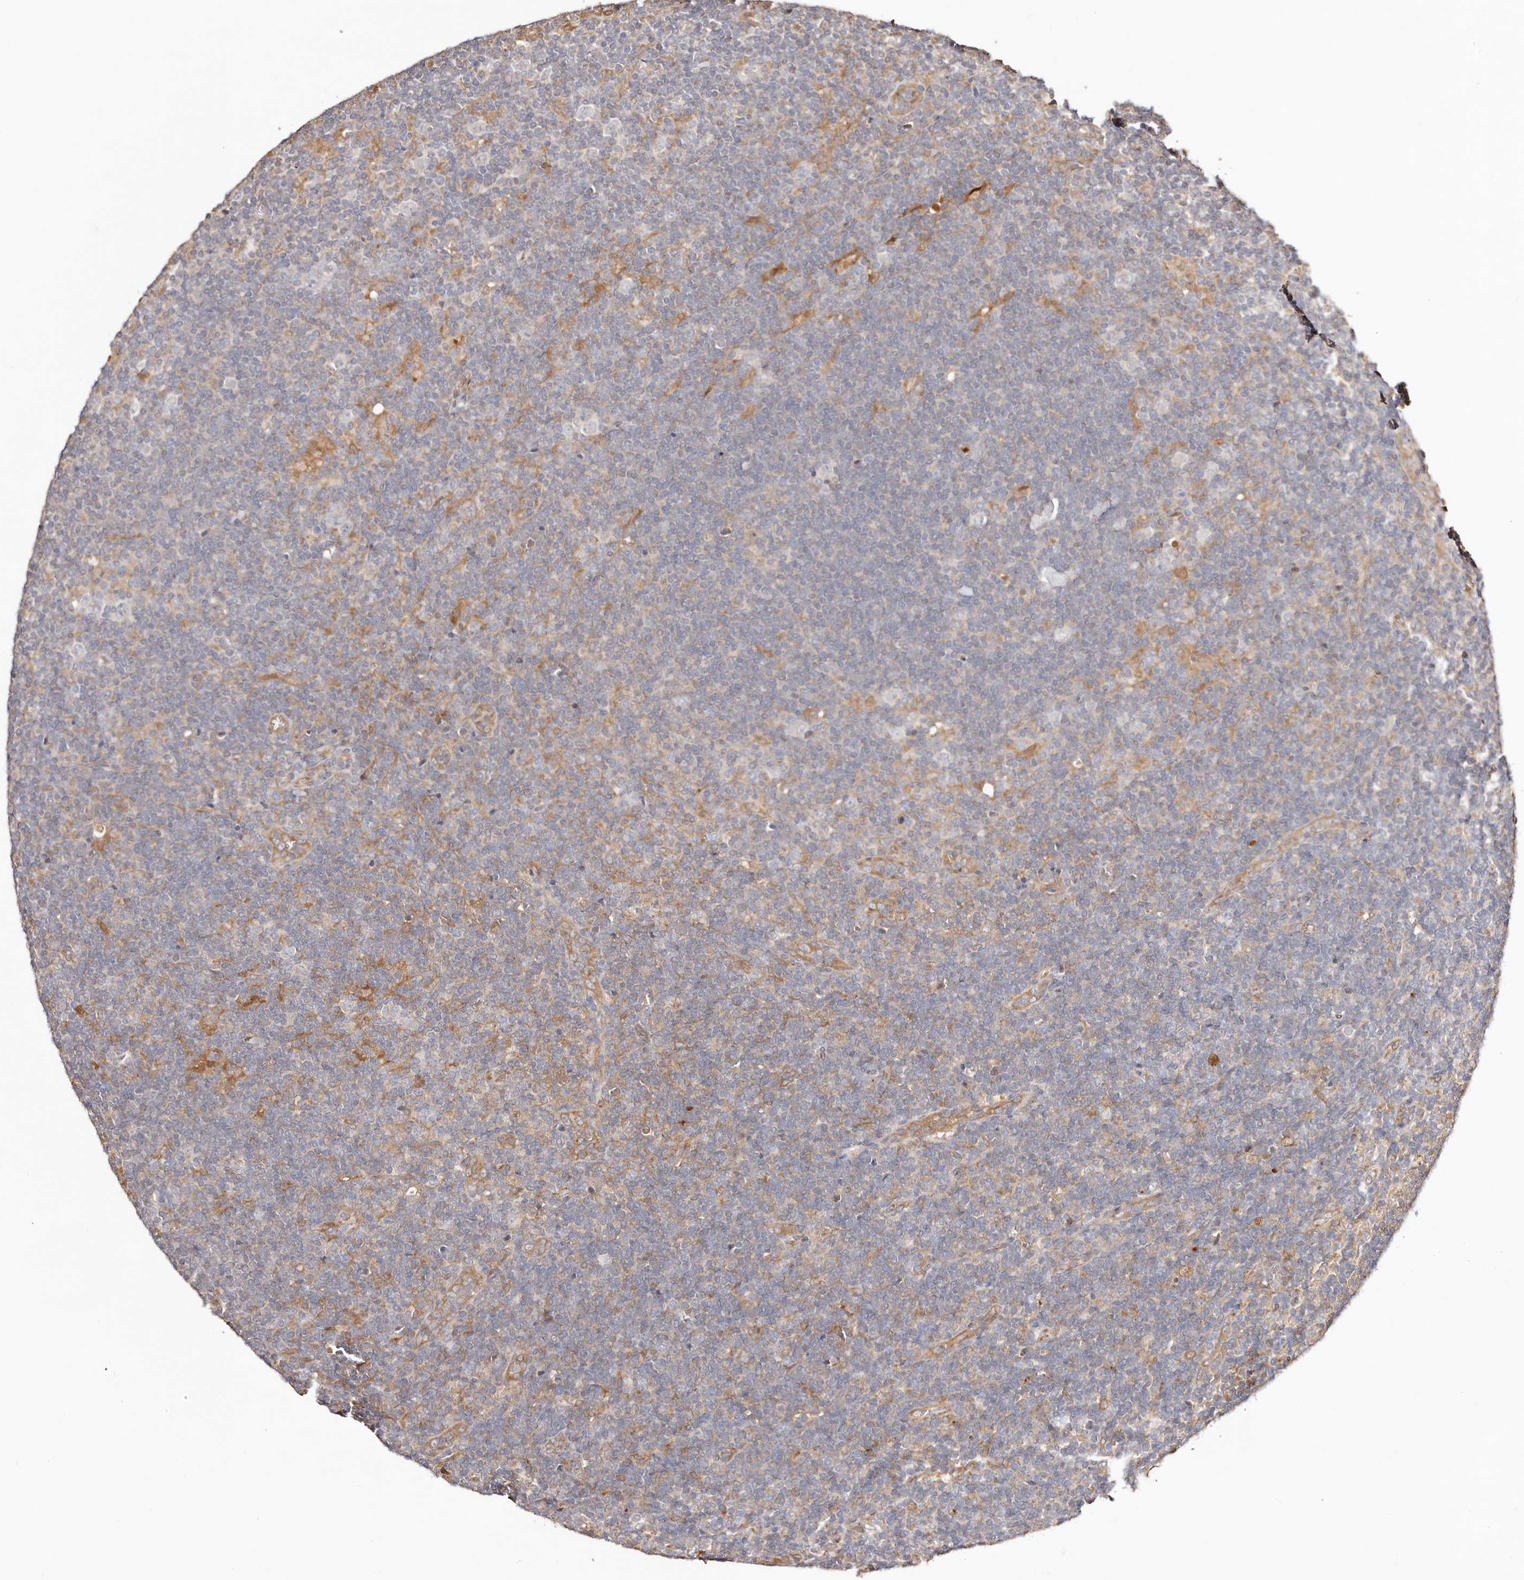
{"staining": {"intensity": "negative", "quantity": "none", "location": "none"}, "tissue": "lymphoma", "cell_type": "Tumor cells", "image_type": "cancer", "snomed": [{"axis": "morphology", "description": "Hodgkin's disease, NOS"}, {"axis": "topography", "description": "Lymph node"}], "caption": "High magnification brightfield microscopy of lymphoma stained with DAB (brown) and counterstained with hematoxylin (blue): tumor cells show no significant staining.", "gene": "MAPK1", "patient": {"sex": "female", "age": 57}}